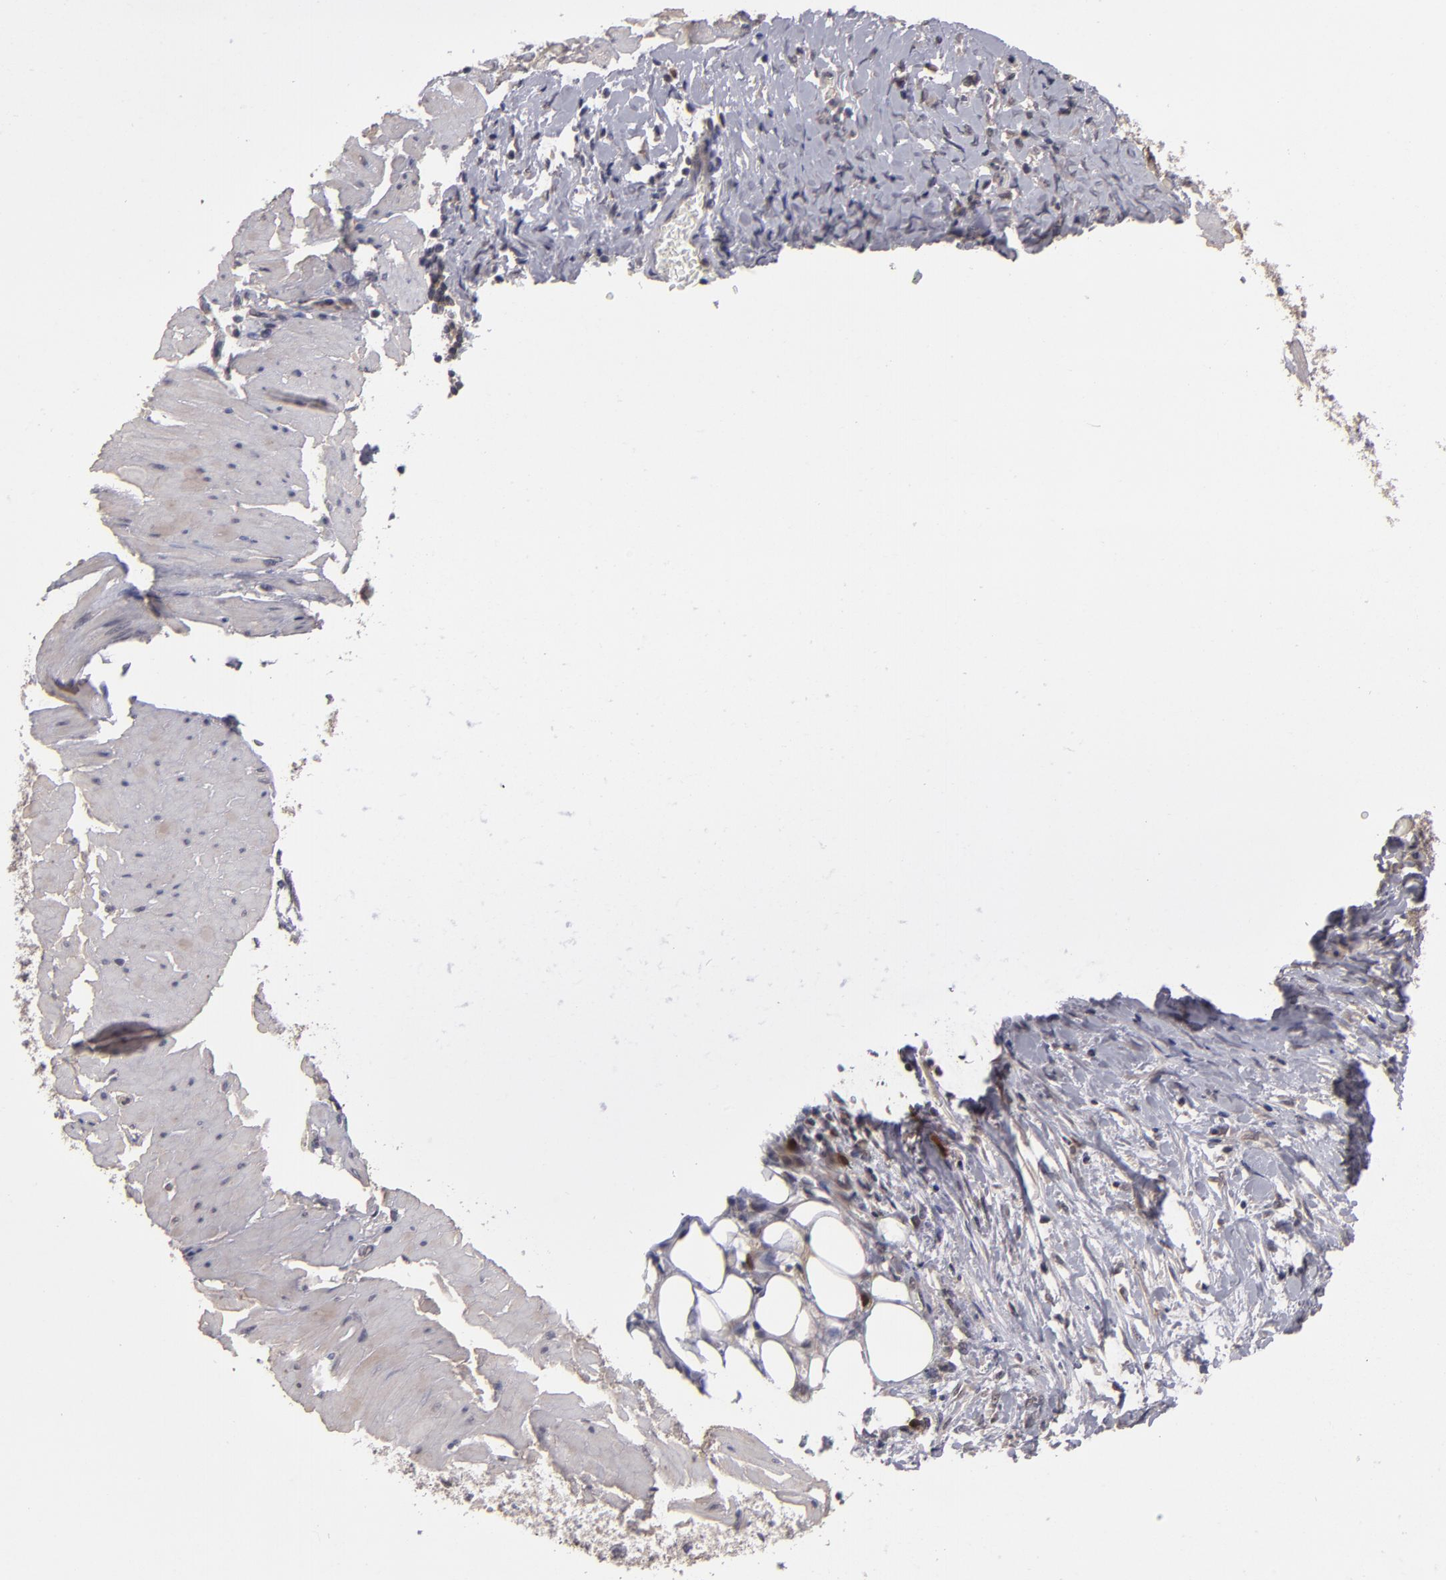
{"staining": {"intensity": "weak", "quantity": "25%-75%", "location": "cytoplasmic/membranous,nuclear"}, "tissue": "stomach cancer", "cell_type": "Tumor cells", "image_type": "cancer", "snomed": [{"axis": "morphology", "description": "Adenocarcinoma, NOS"}, {"axis": "topography", "description": "Stomach, lower"}], "caption": "This is an image of immunohistochemistry (IHC) staining of stomach adenocarcinoma, which shows weak staining in the cytoplasmic/membranous and nuclear of tumor cells.", "gene": "TYMS", "patient": {"sex": "male", "age": 88}}